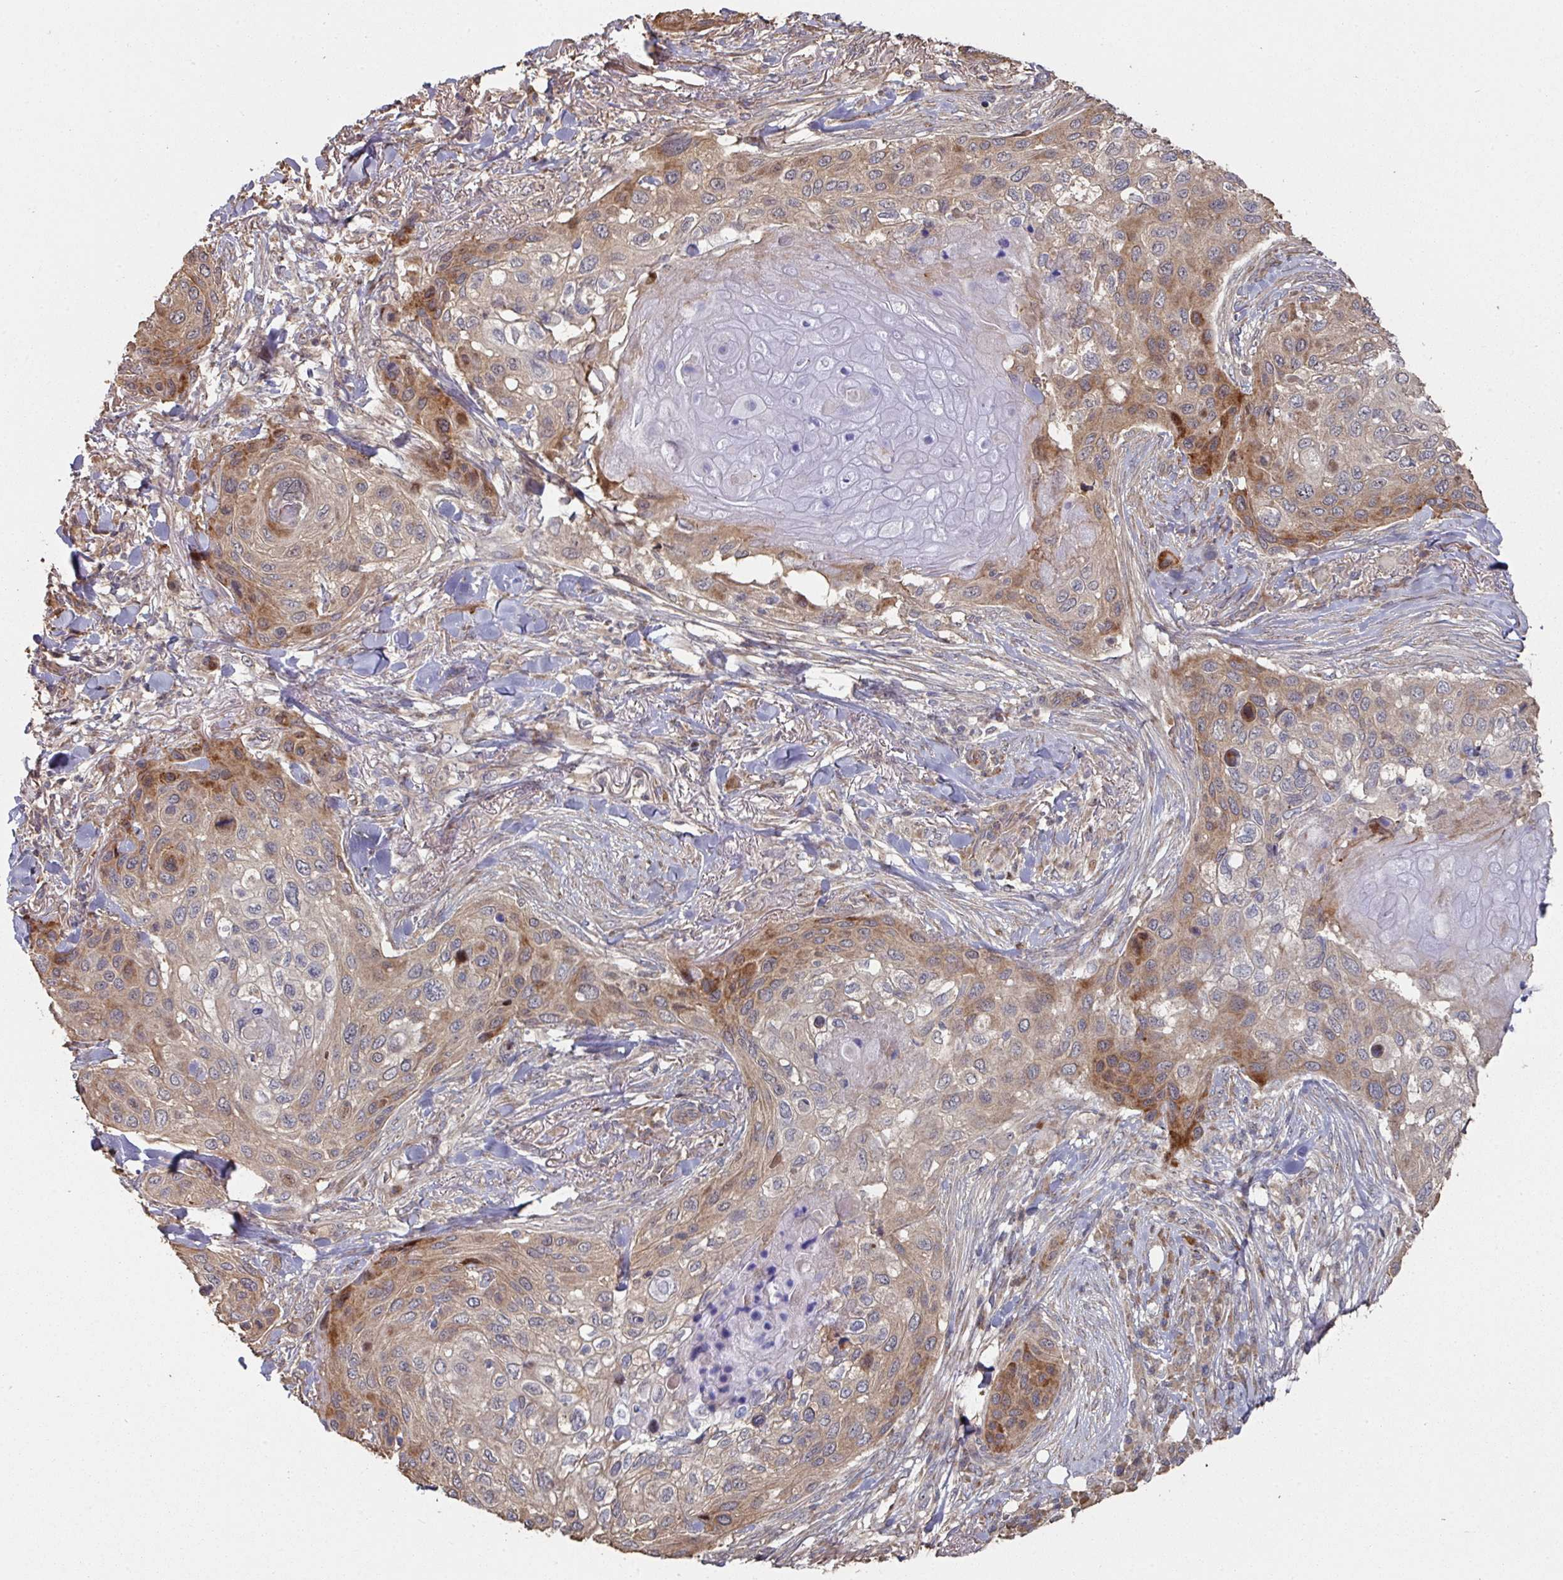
{"staining": {"intensity": "moderate", "quantity": "25%-75%", "location": "cytoplasmic/membranous"}, "tissue": "skin cancer", "cell_type": "Tumor cells", "image_type": "cancer", "snomed": [{"axis": "morphology", "description": "Squamous cell carcinoma, NOS"}, {"axis": "topography", "description": "Skin"}], "caption": "Protein staining demonstrates moderate cytoplasmic/membranous positivity in approximately 25%-75% of tumor cells in skin squamous cell carcinoma.", "gene": "CA7", "patient": {"sex": "female", "age": 87}}